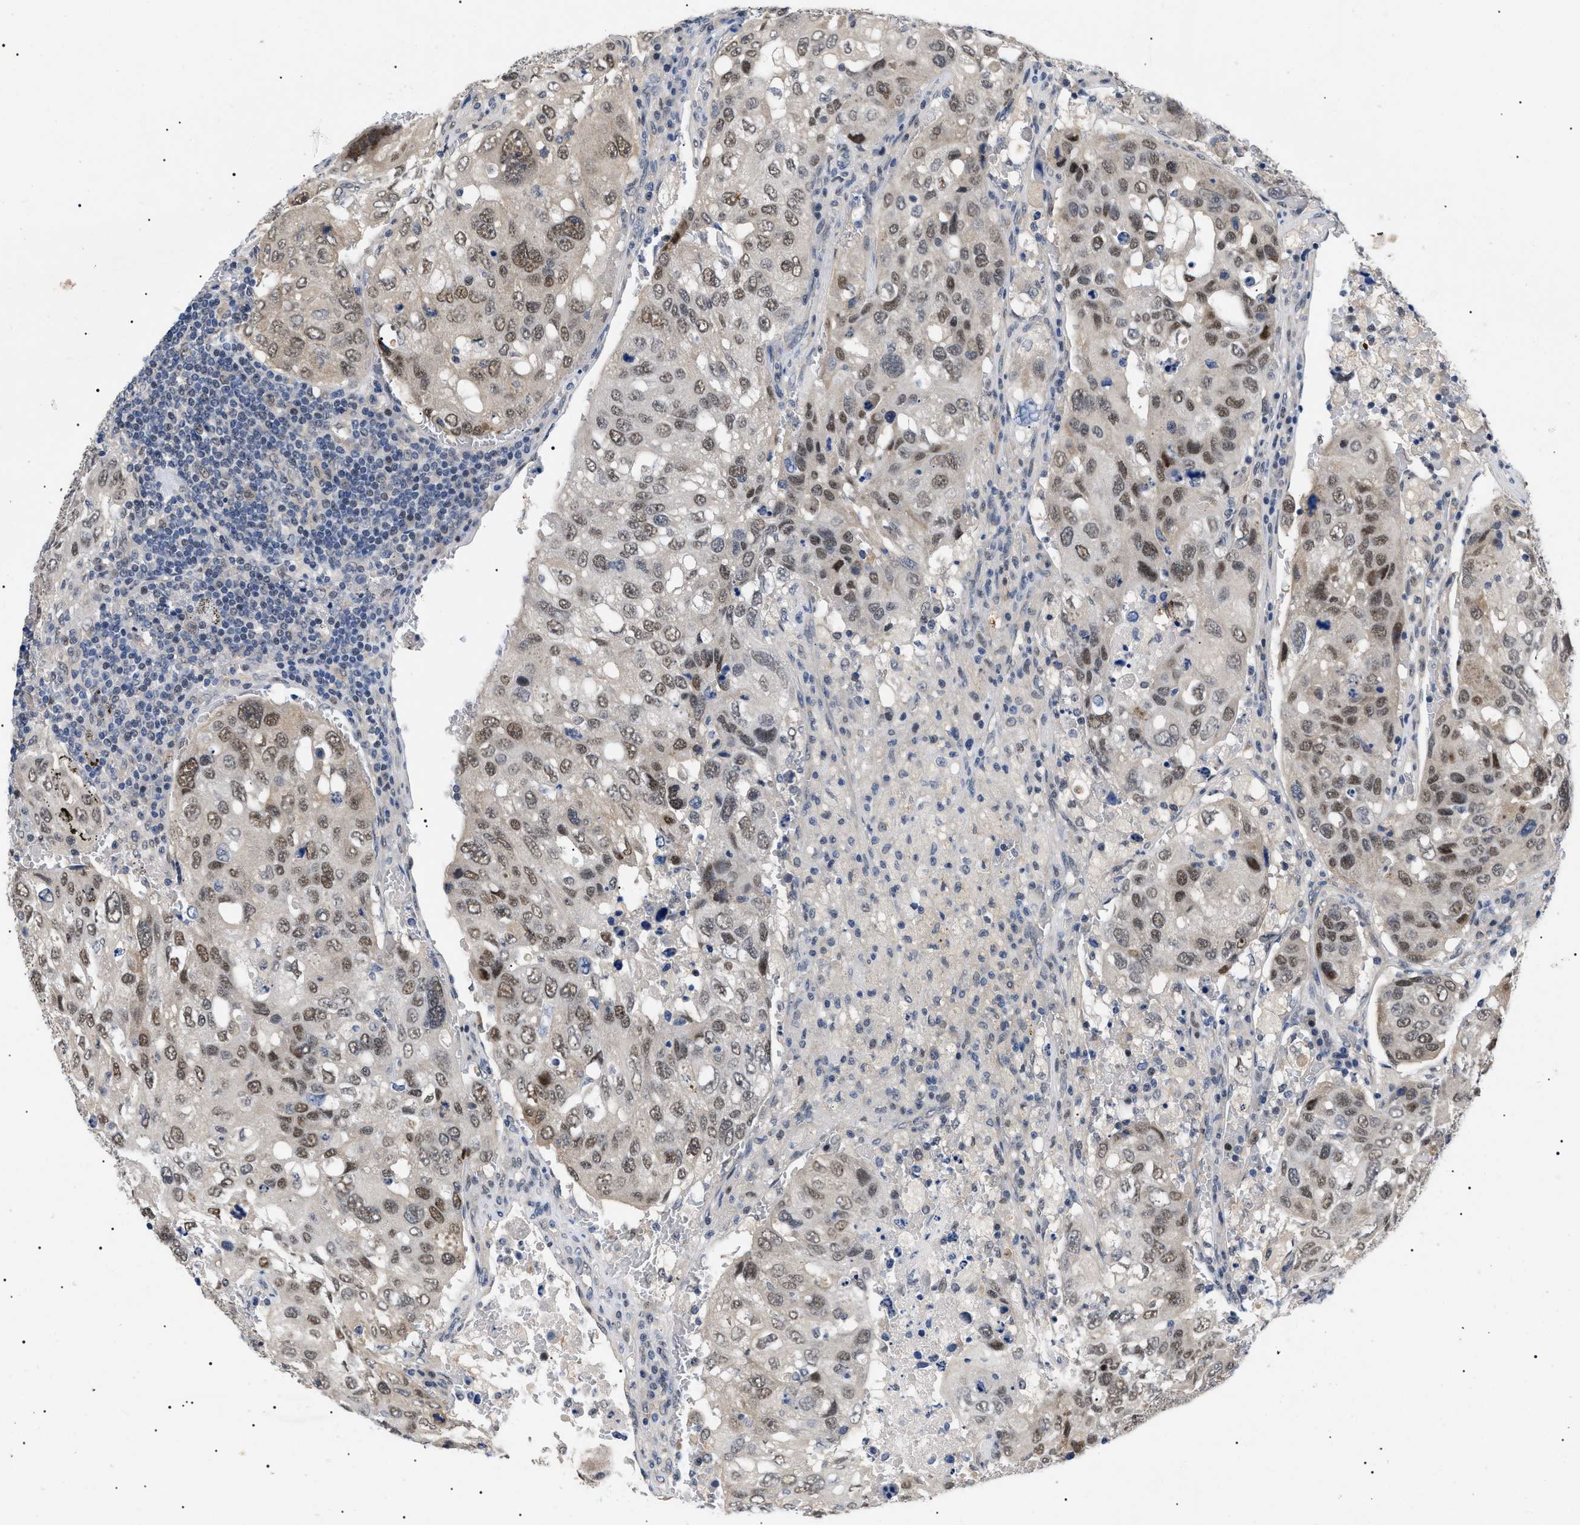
{"staining": {"intensity": "moderate", "quantity": ">75%", "location": "cytoplasmic/membranous,nuclear"}, "tissue": "urothelial cancer", "cell_type": "Tumor cells", "image_type": "cancer", "snomed": [{"axis": "morphology", "description": "Urothelial carcinoma, High grade"}, {"axis": "topography", "description": "Lymph node"}, {"axis": "topography", "description": "Urinary bladder"}], "caption": "Immunohistochemical staining of urothelial cancer displays medium levels of moderate cytoplasmic/membranous and nuclear positivity in about >75% of tumor cells.", "gene": "GARRE1", "patient": {"sex": "male", "age": 51}}